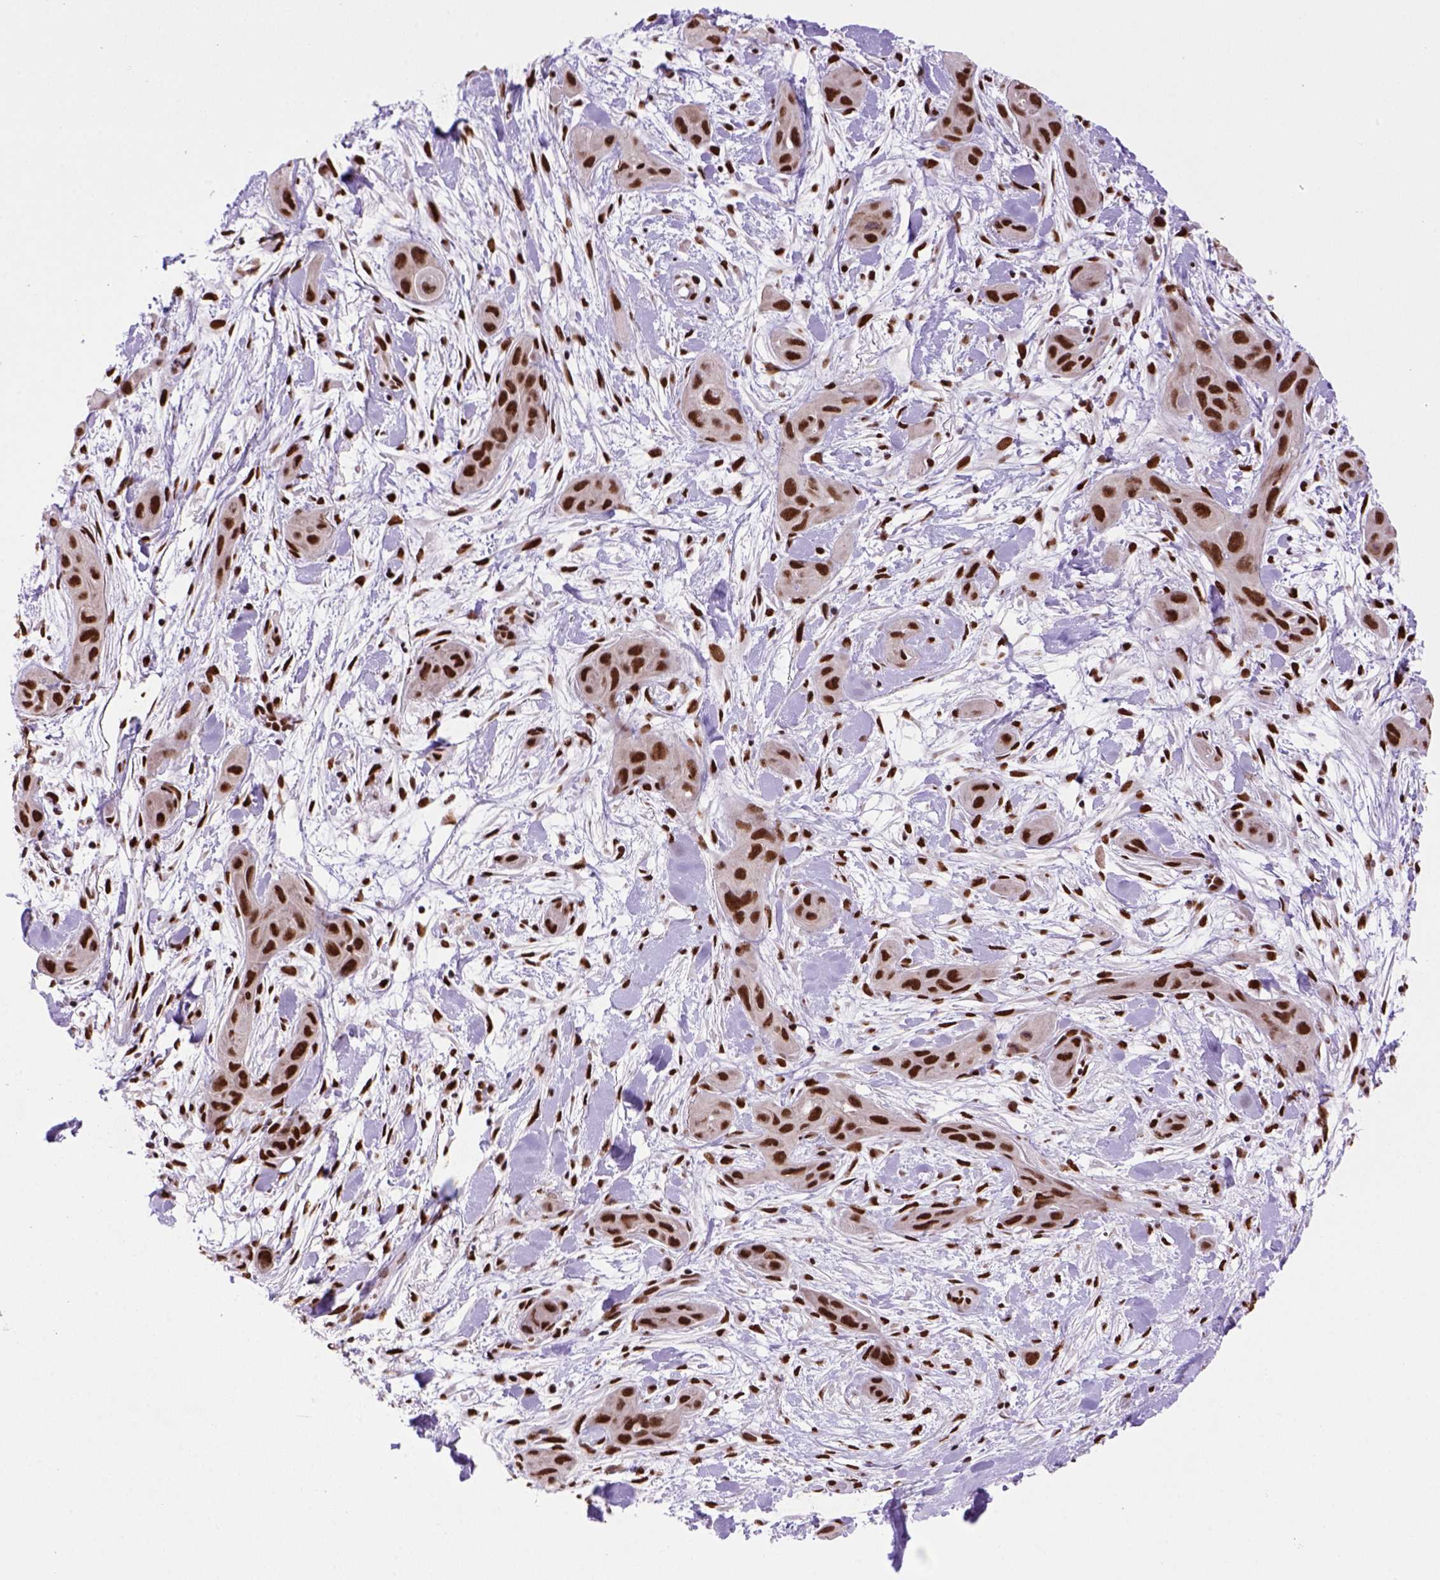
{"staining": {"intensity": "strong", "quantity": ">75%", "location": "nuclear"}, "tissue": "skin cancer", "cell_type": "Tumor cells", "image_type": "cancer", "snomed": [{"axis": "morphology", "description": "Squamous cell carcinoma, NOS"}, {"axis": "topography", "description": "Skin"}], "caption": "An image of human skin cancer (squamous cell carcinoma) stained for a protein reveals strong nuclear brown staining in tumor cells. Nuclei are stained in blue.", "gene": "NSMCE2", "patient": {"sex": "male", "age": 79}}